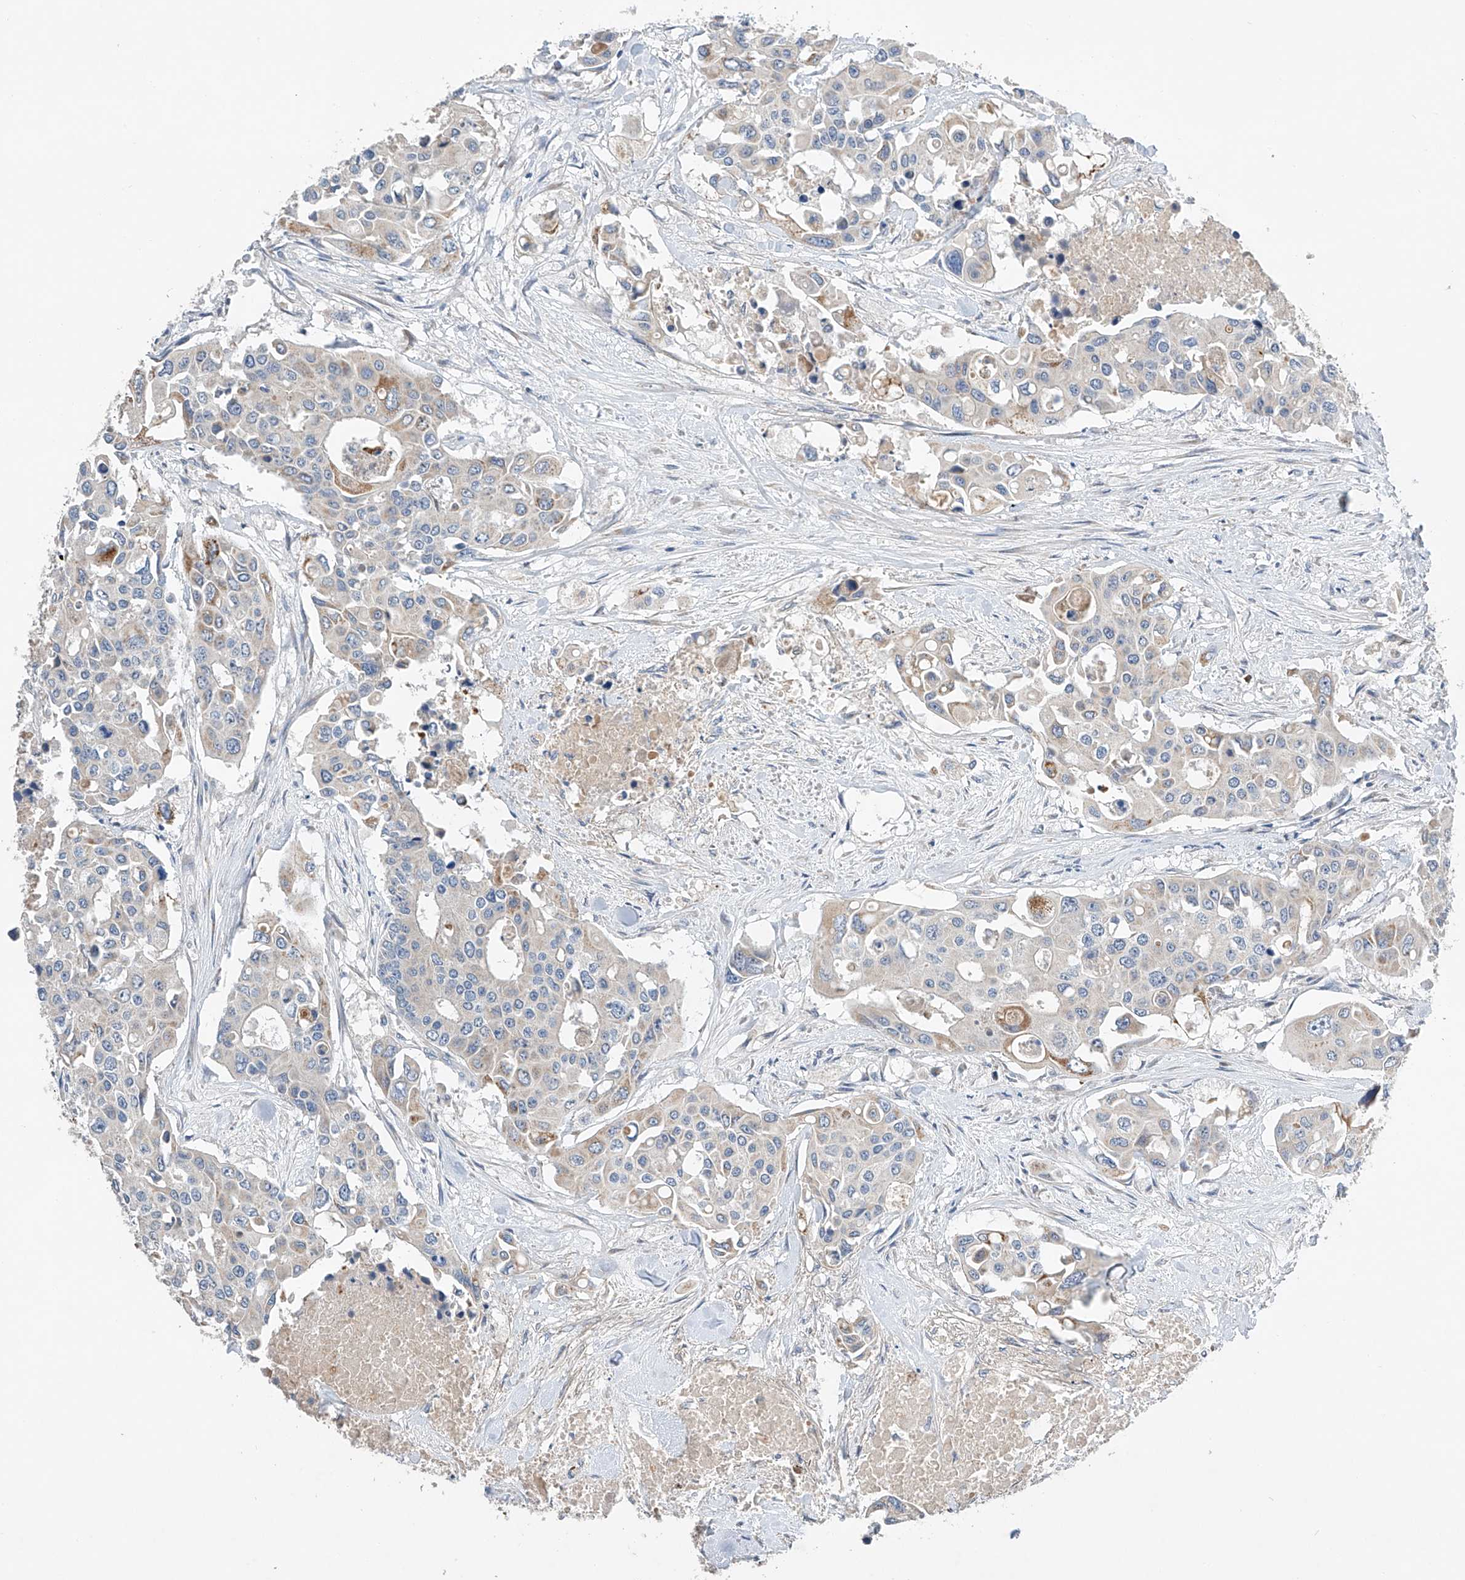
{"staining": {"intensity": "weak", "quantity": "<25%", "location": "cytoplasmic/membranous"}, "tissue": "colorectal cancer", "cell_type": "Tumor cells", "image_type": "cancer", "snomed": [{"axis": "morphology", "description": "Adenocarcinoma, NOS"}, {"axis": "topography", "description": "Colon"}], "caption": "High magnification brightfield microscopy of colorectal adenocarcinoma stained with DAB (brown) and counterstained with hematoxylin (blue): tumor cells show no significant positivity.", "gene": "GPC4", "patient": {"sex": "male", "age": 77}}